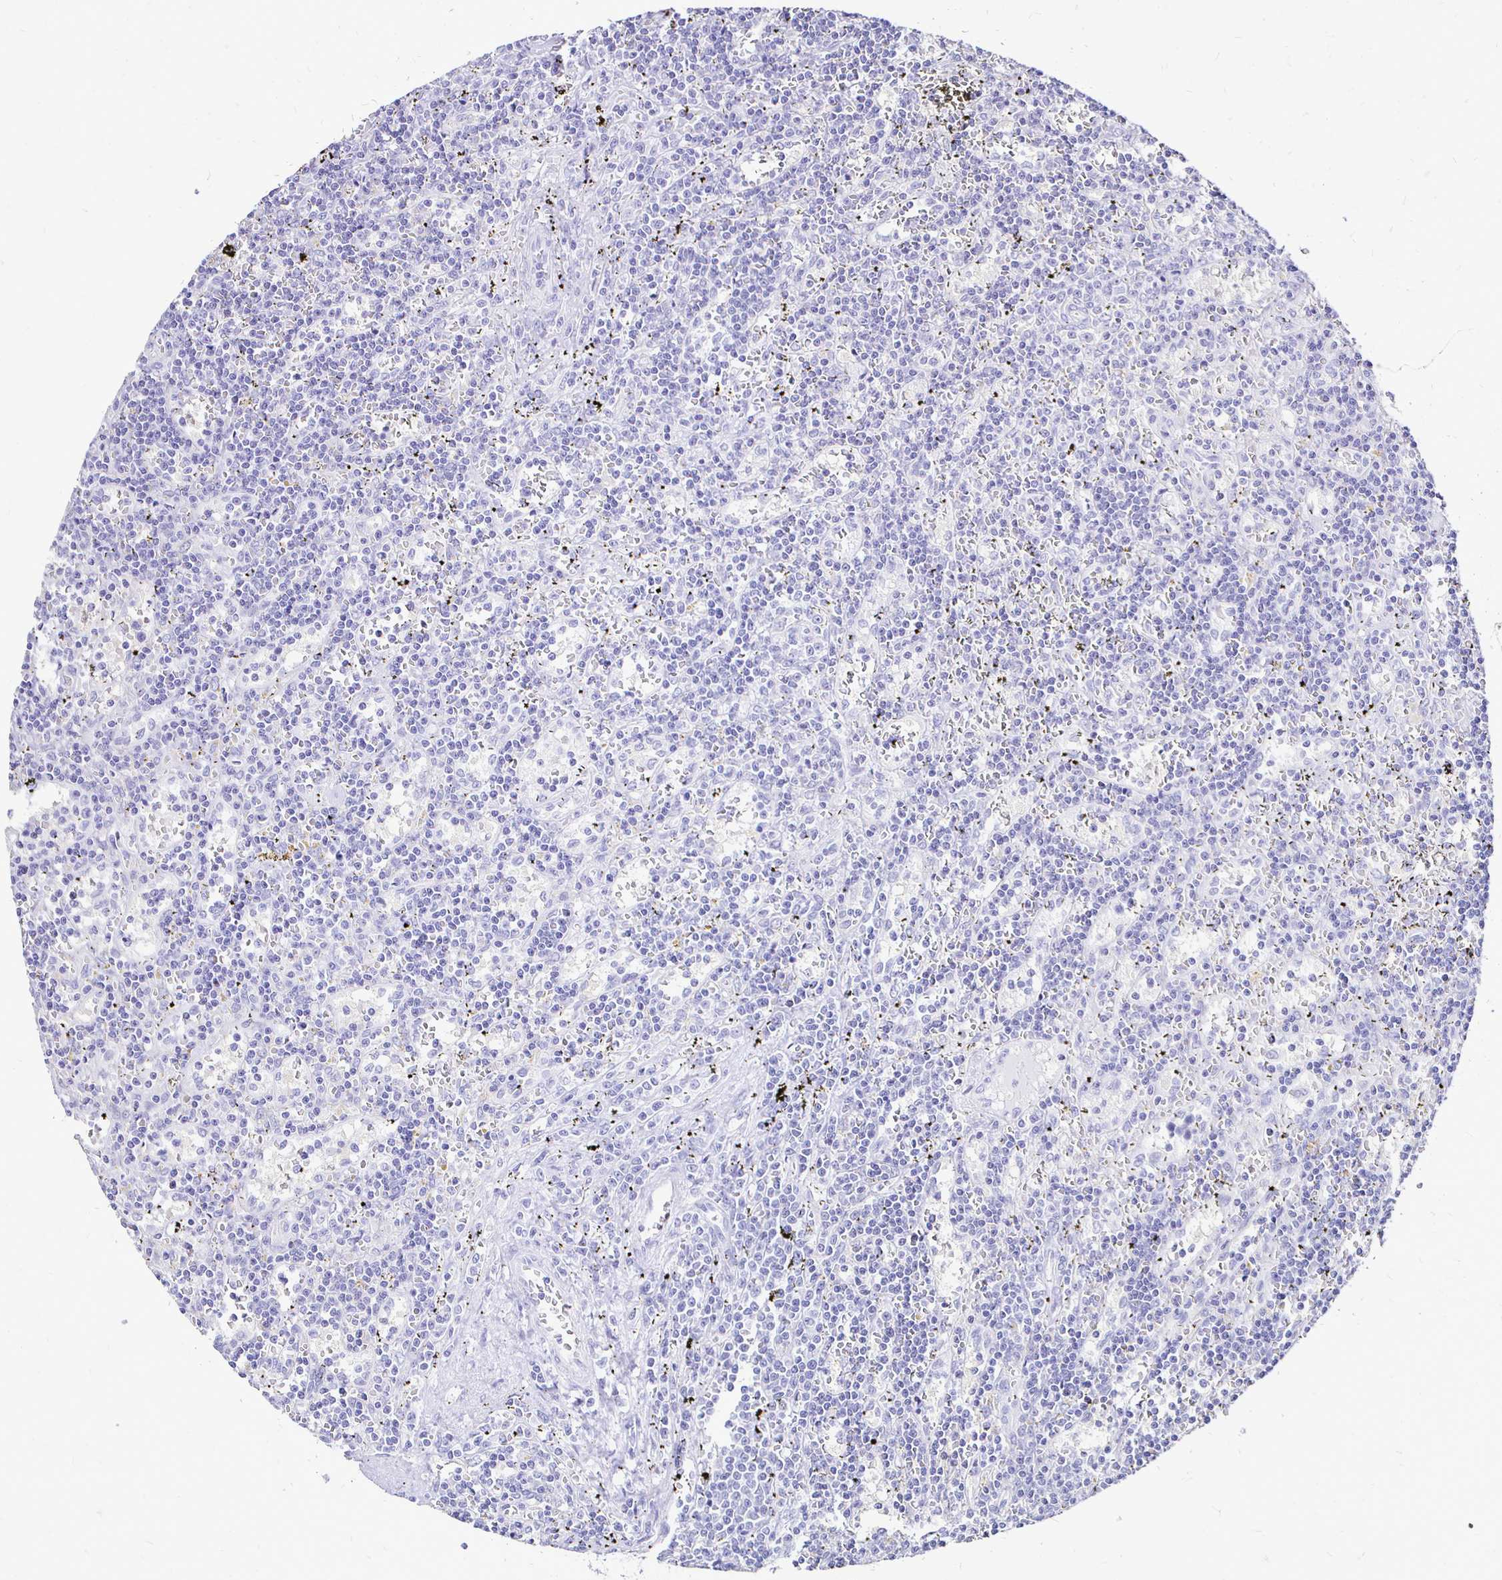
{"staining": {"intensity": "negative", "quantity": "none", "location": "none"}, "tissue": "lymphoma", "cell_type": "Tumor cells", "image_type": "cancer", "snomed": [{"axis": "morphology", "description": "Malignant lymphoma, non-Hodgkin's type, Low grade"}, {"axis": "topography", "description": "Spleen"}], "caption": "Lymphoma stained for a protein using IHC displays no staining tumor cells.", "gene": "IRGC", "patient": {"sex": "male", "age": 60}}